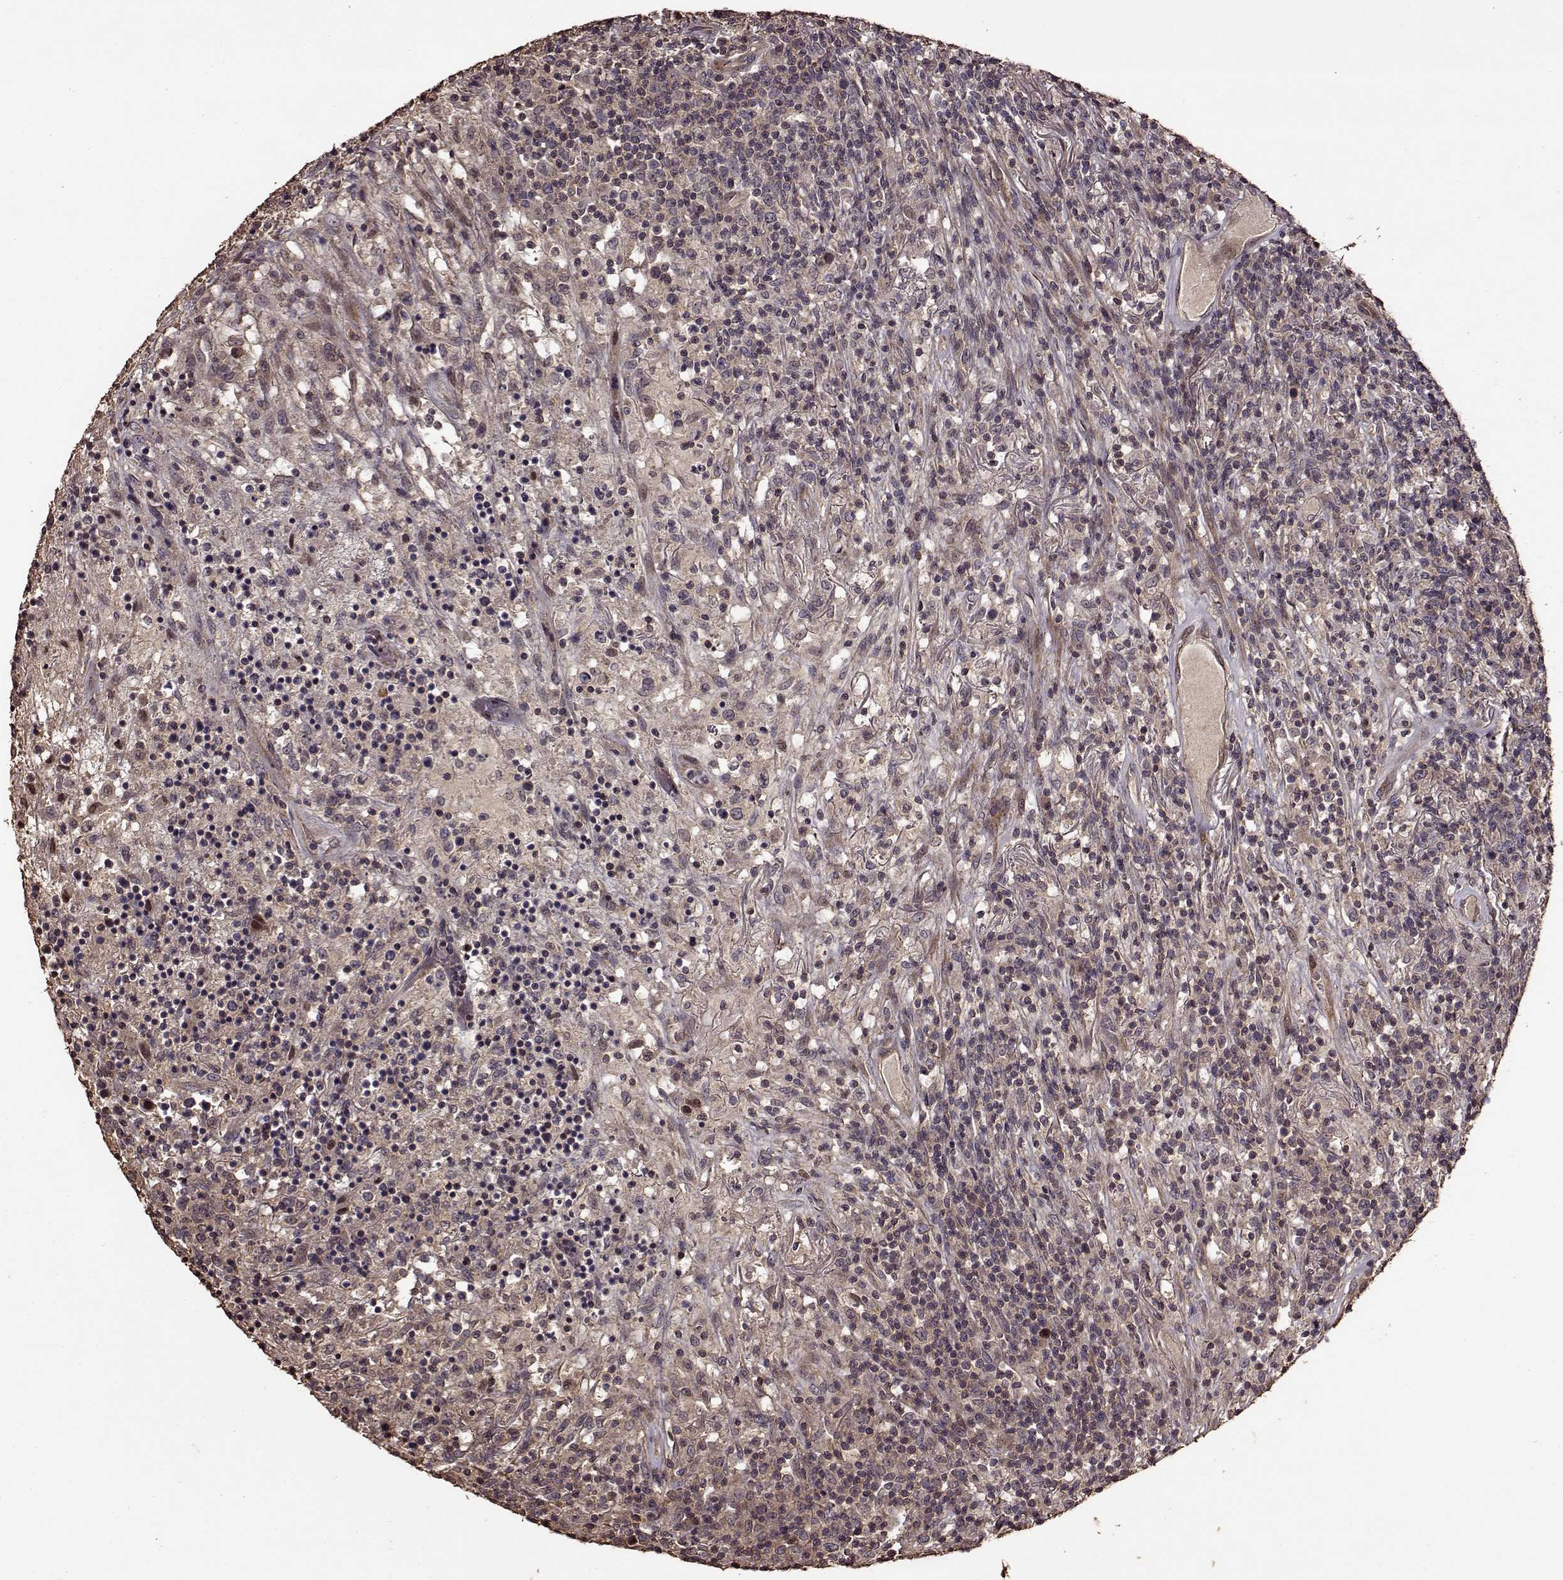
{"staining": {"intensity": "weak", "quantity": "25%-75%", "location": "cytoplasmic/membranous"}, "tissue": "lymphoma", "cell_type": "Tumor cells", "image_type": "cancer", "snomed": [{"axis": "morphology", "description": "Malignant lymphoma, non-Hodgkin's type, High grade"}, {"axis": "topography", "description": "Lung"}], "caption": "Weak cytoplasmic/membranous positivity is present in about 25%-75% of tumor cells in lymphoma.", "gene": "FBXW11", "patient": {"sex": "male", "age": 79}}